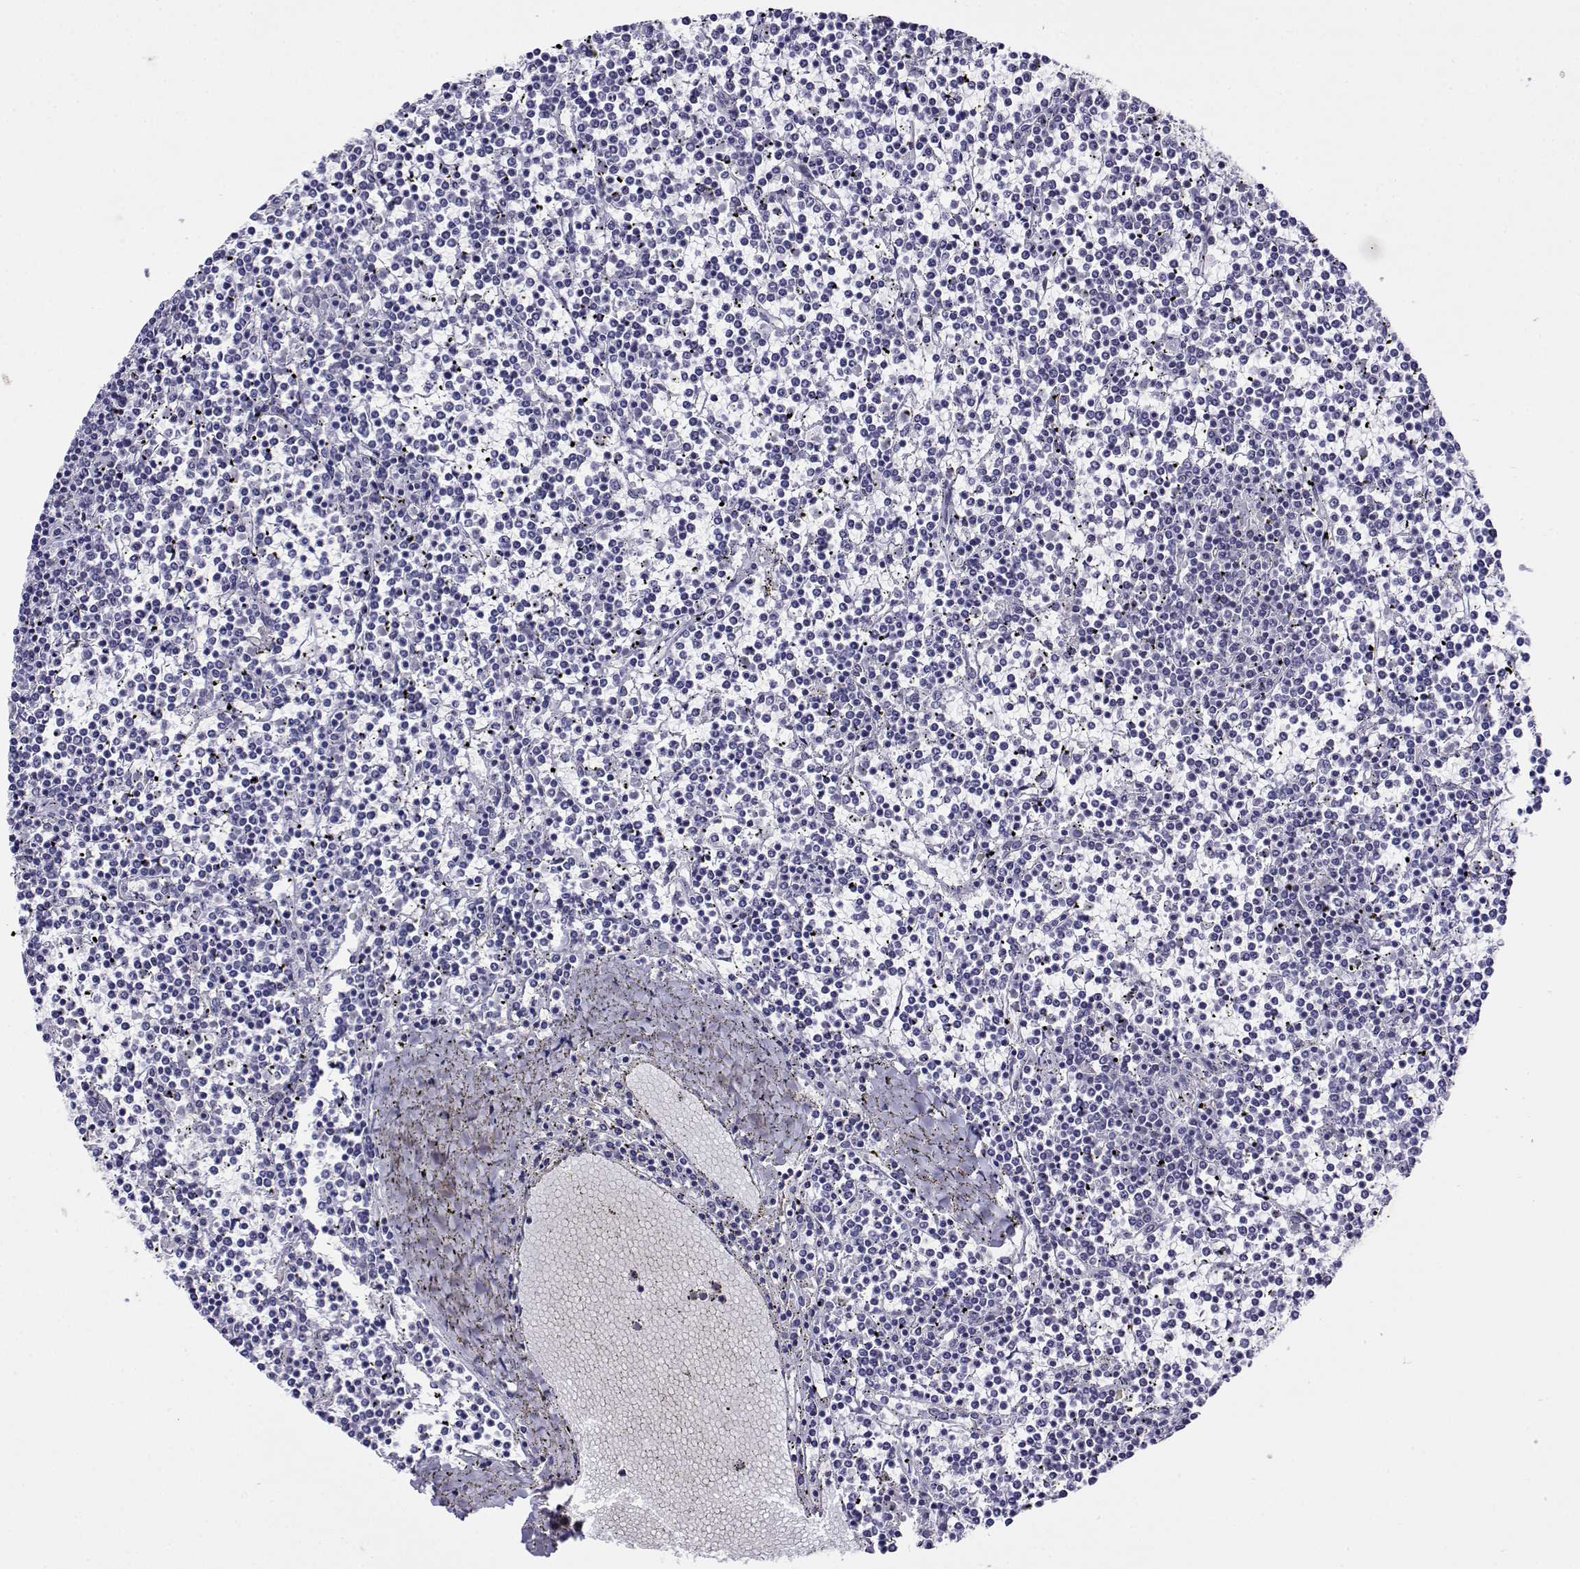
{"staining": {"intensity": "negative", "quantity": "none", "location": "none"}, "tissue": "lymphoma", "cell_type": "Tumor cells", "image_type": "cancer", "snomed": [{"axis": "morphology", "description": "Malignant lymphoma, non-Hodgkin's type, Low grade"}, {"axis": "topography", "description": "Spleen"}], "caption": "IHC photomicrograph of lymphoma stained for a protein (brown), which displays no expression in tumor cells.", "gene": "ERF", "patient": {"sex": "female", "age": 19}}